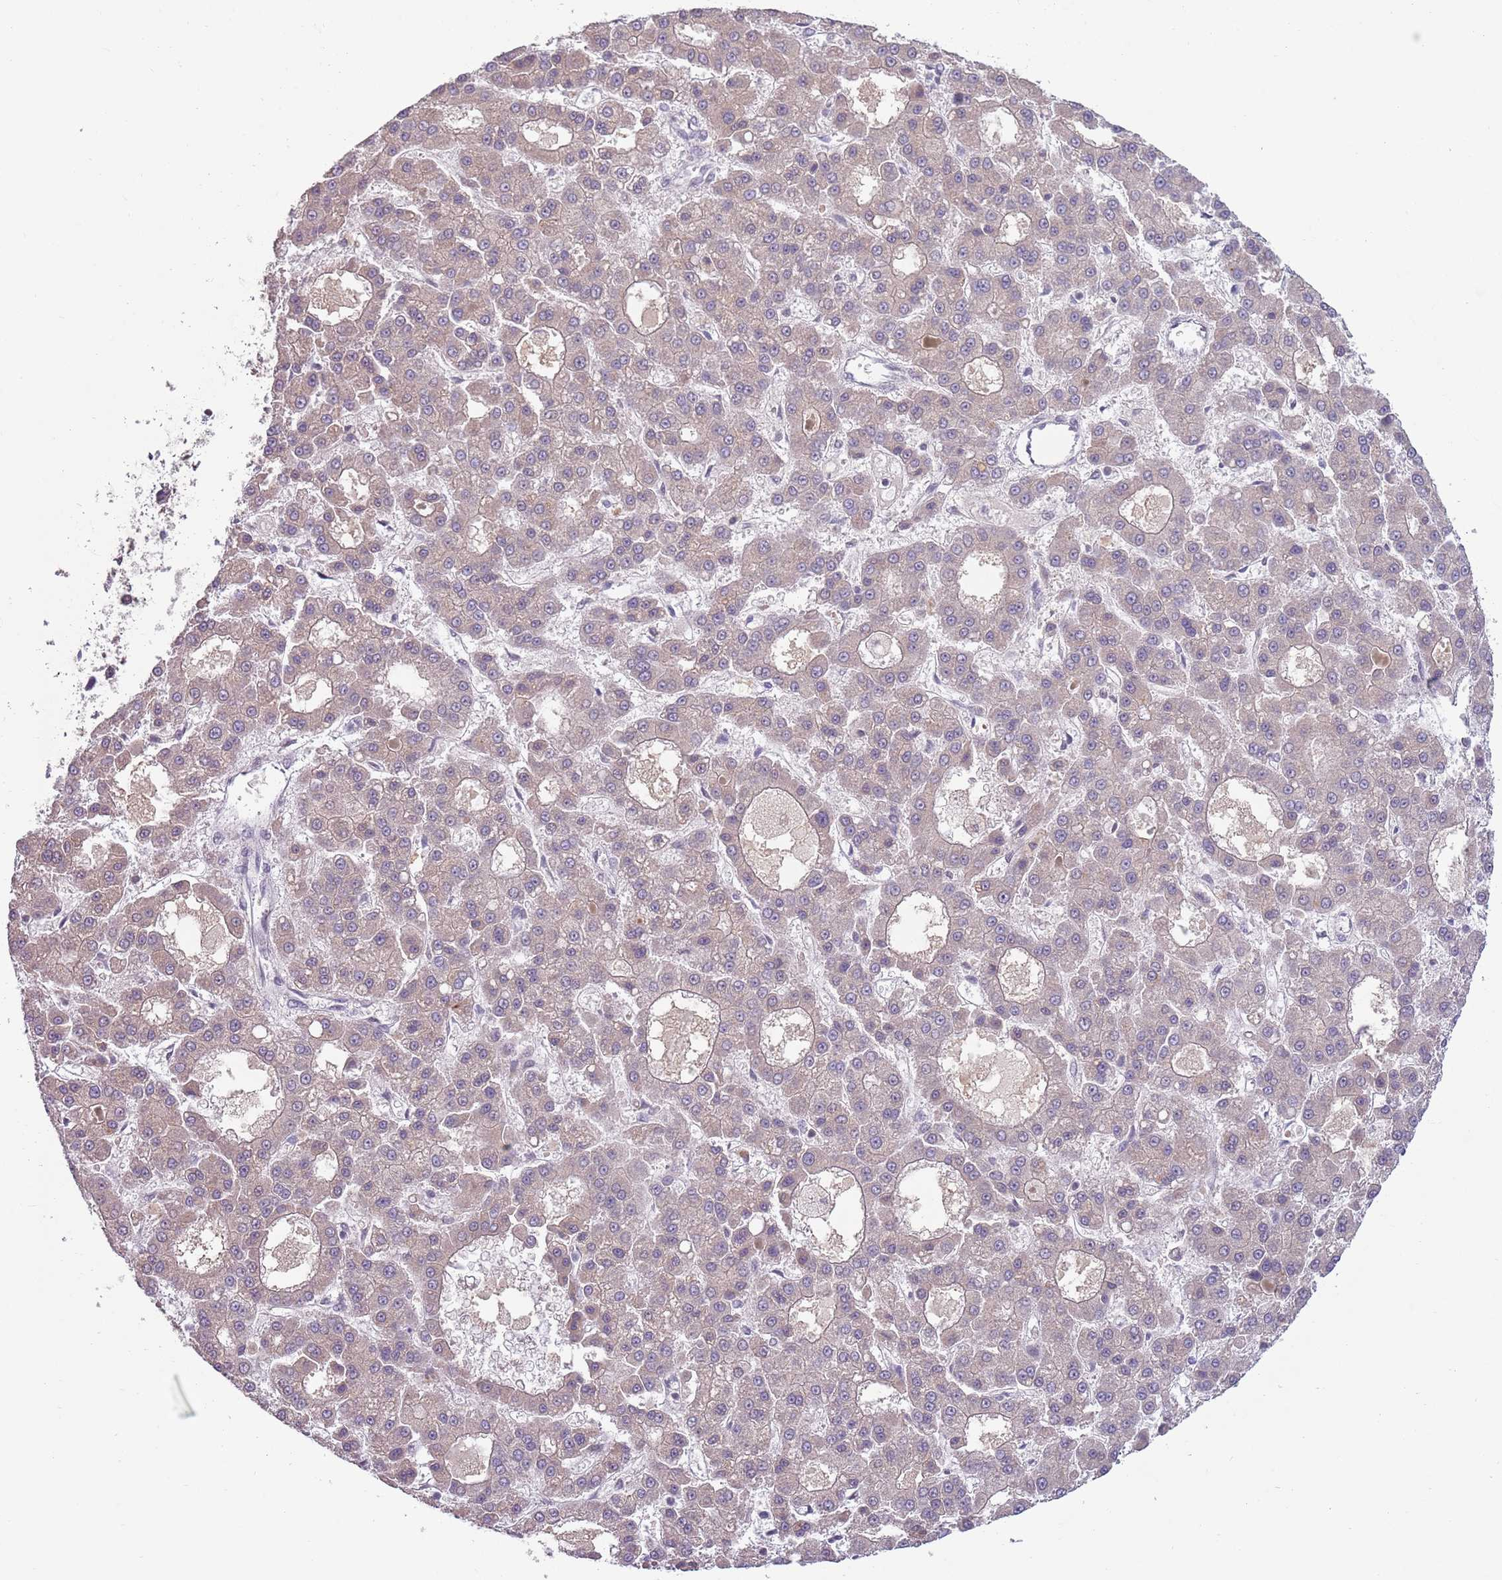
{"staining": {"intensity": "negative", "quantity": "none", "location": "none"}, "tissue": "liver cancer", "cell_type": "Tumor cells", "image_type": "cancer", "snomed": [{"axis": "morphology", "description": "Carcinoma, Hepatocellular, NOS"}, {"axis": "topography", "description": "Liver"}], "caption": "There is no significant staining in tumor cells of liver cancer.", "gene": "TM2D1", "patient": {"sex": "male", "age": 70}}